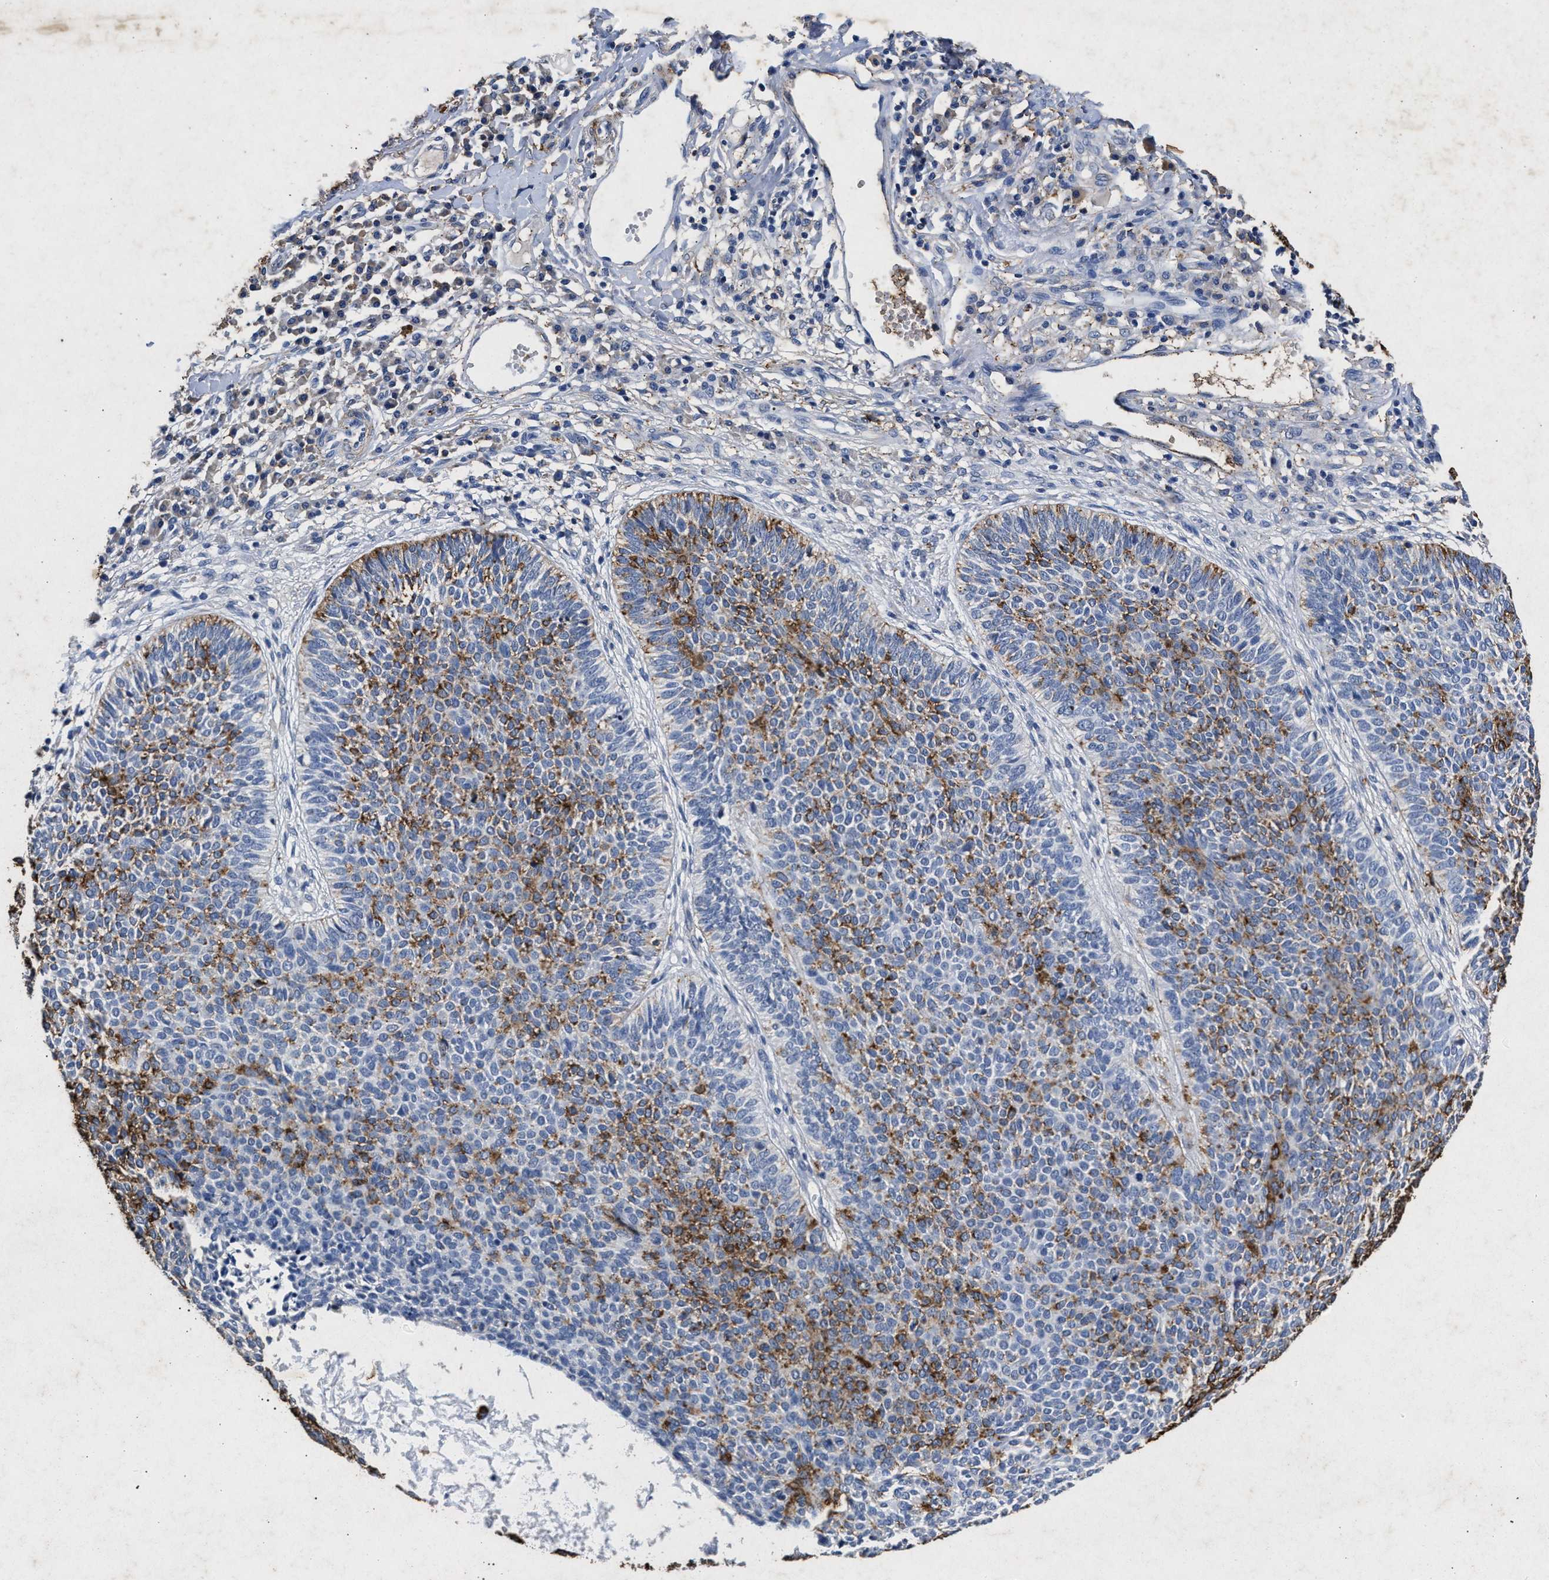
{"staining": {"intensity": "moderate", "quantity": "25%-75%", "location": "cytoplasmic/membranous"}, "tissue": "skin cancer", "cell_type": "Tumor cells", "image_type": "cancer", "snomed": [{"axis": "morphology", "description": "Normal tissue, NOS"}, {"axis": "morphology", "description": "Basal cell carcinoma"}, {"axis": "topography", "description": "Skin"}], "caption": "Basal cell carcinoma (skin) stained for a protein shows moderate cytoplasmic/membranous positivity in tumor cells.", "gene": "LTB4R2", "patient": {"sex": "male", "age": 52}}